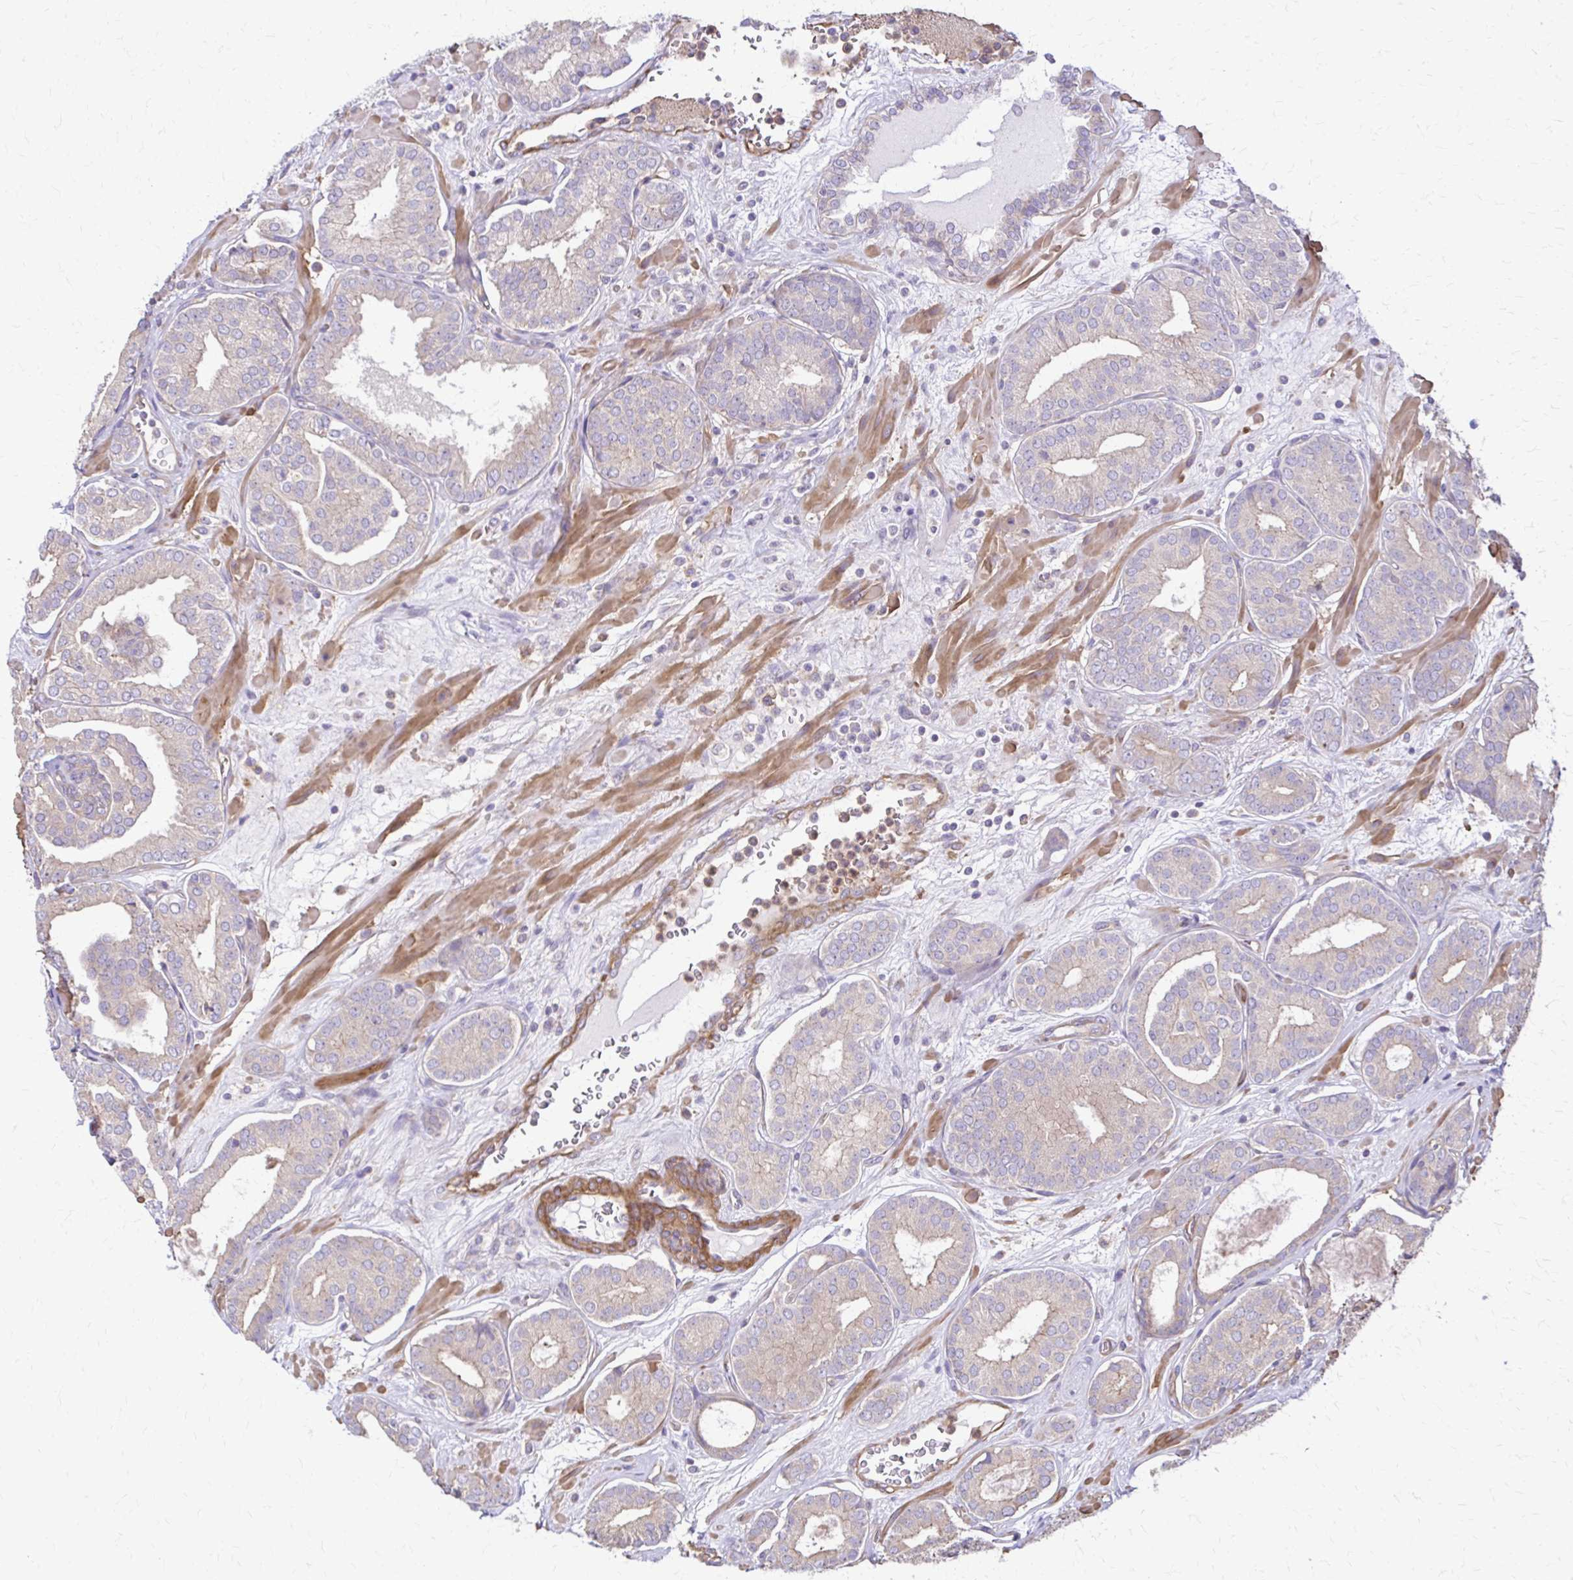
{"staining": {"intensity": "negative", "quantity": "none", "location": "none"}, "tissue": "prostate cancer", "cell_type": "Tumor cells", "image_type": "cancer", "snomed": [{"axis": "morphology", "description": "Adenocarcinoma, High grade"}, {"axis": "topography", "description": "Prostate"}], "caption": "Image shows no protein expression in tumor cells of prostate cancer (adenocarcinoma (high-grade)) tissue.", "gene": "DSP", "patient": {"sex": "male", "age": 66}}